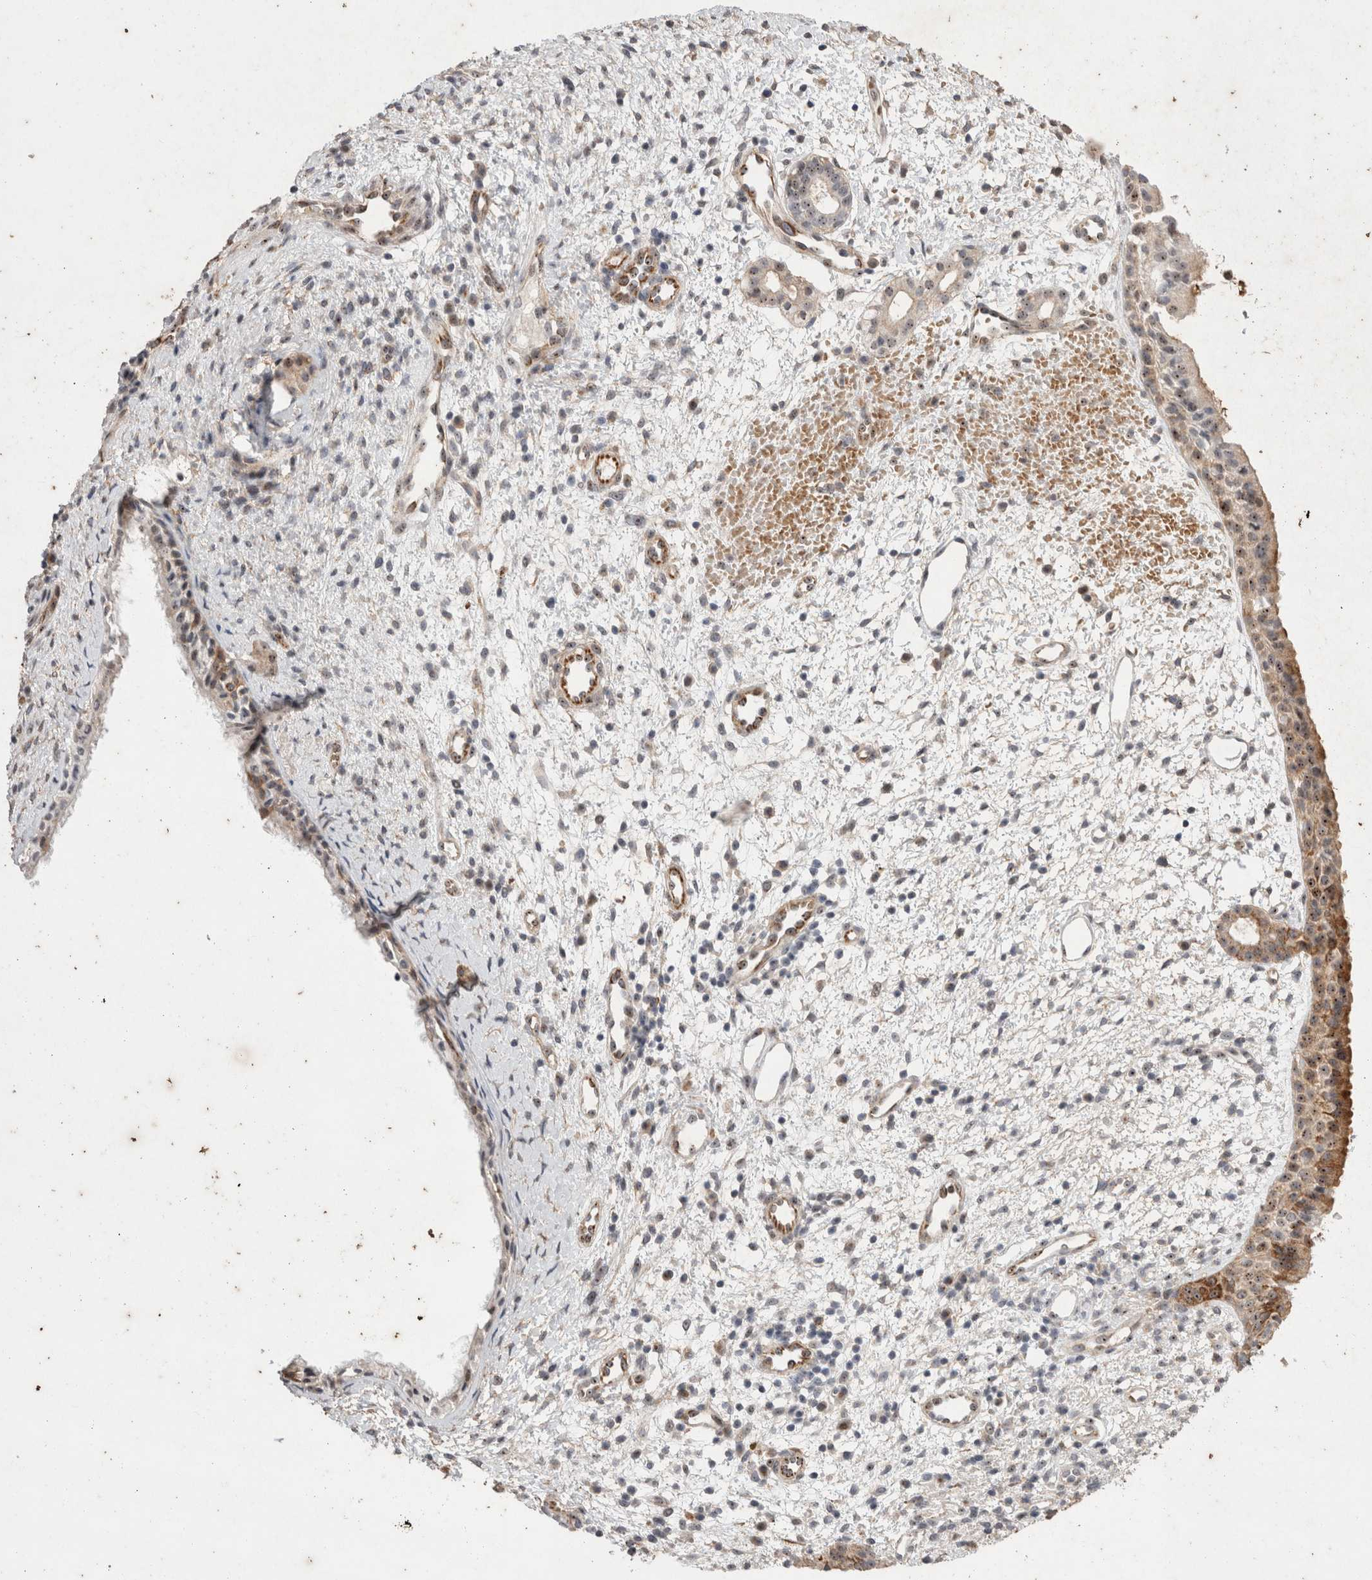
{"staining": {"intensity": "moderate", "quantity": ">75%", "location": "cytoplasmic/membranous,nuclear"}, "tissue": "nasopharynx", "cell_type": "Respiratory epithelial cells", "image_type": "normal", "snomed": [{"axis": "morphology", "description": "Normal tissue, NOS"}, {"axis": "topography", "description": "Nasopharynx"}], "caption": "Protein expression by immunohistochemistry (IHC) reveals moderate cytoplasmic/membranous,nuclear positivity in approximately >75% of respiratory epithelial cells in unremarkable nasopharynx. (brown staining indicates protein expression, while blue staining denotes nuclei).", "gene": "STK11", "patient": {"sex": "male", "age": 22}}